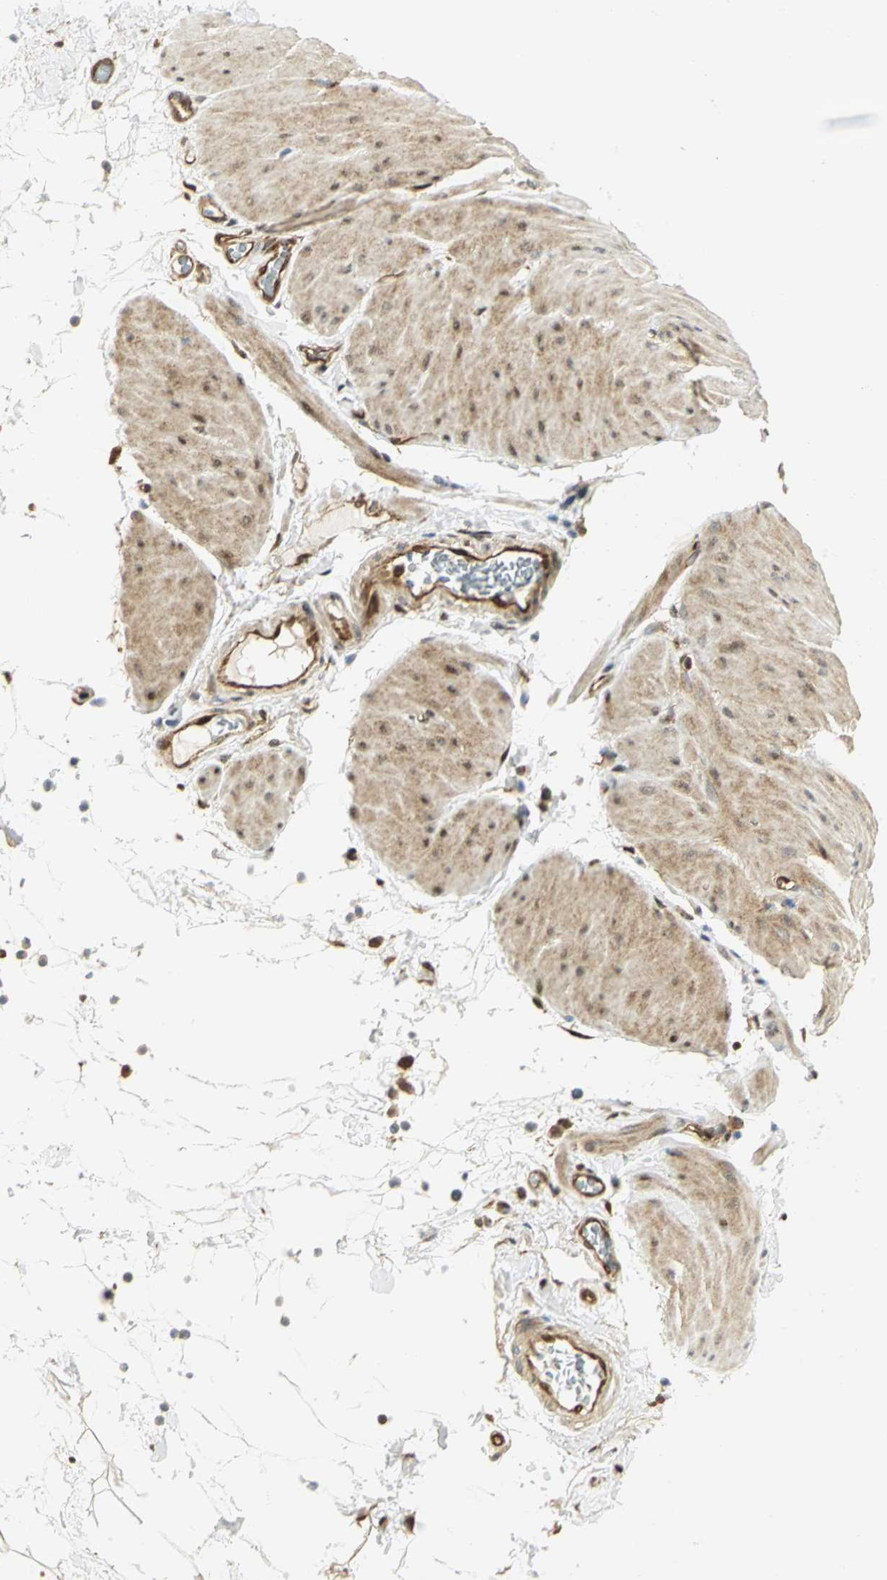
{"staining": {"intensity": "moderate", "quantity": ">75%", "location": "cytoplasmic/membranous,nuclear"}, "tissue": "smooth muscle", "cell_type": "Smooth muscle cells", "image_type": "normal", "snomed": [{"axis": "morphology", "description": "Normal tissue, NOS"}, {"axis": "topography", "description": "Smooth muscle"}, {"axis": "topography", "description": "Colon"}], "caption": "Smooth muscle cells demonstrate moderate cytoplasmic/membranous,nuclear positivity in approximately >75% of cells in unremarkable smooth muscle.", "gene": "EEA1", "patient": {"sex": "male", "age": 67}}